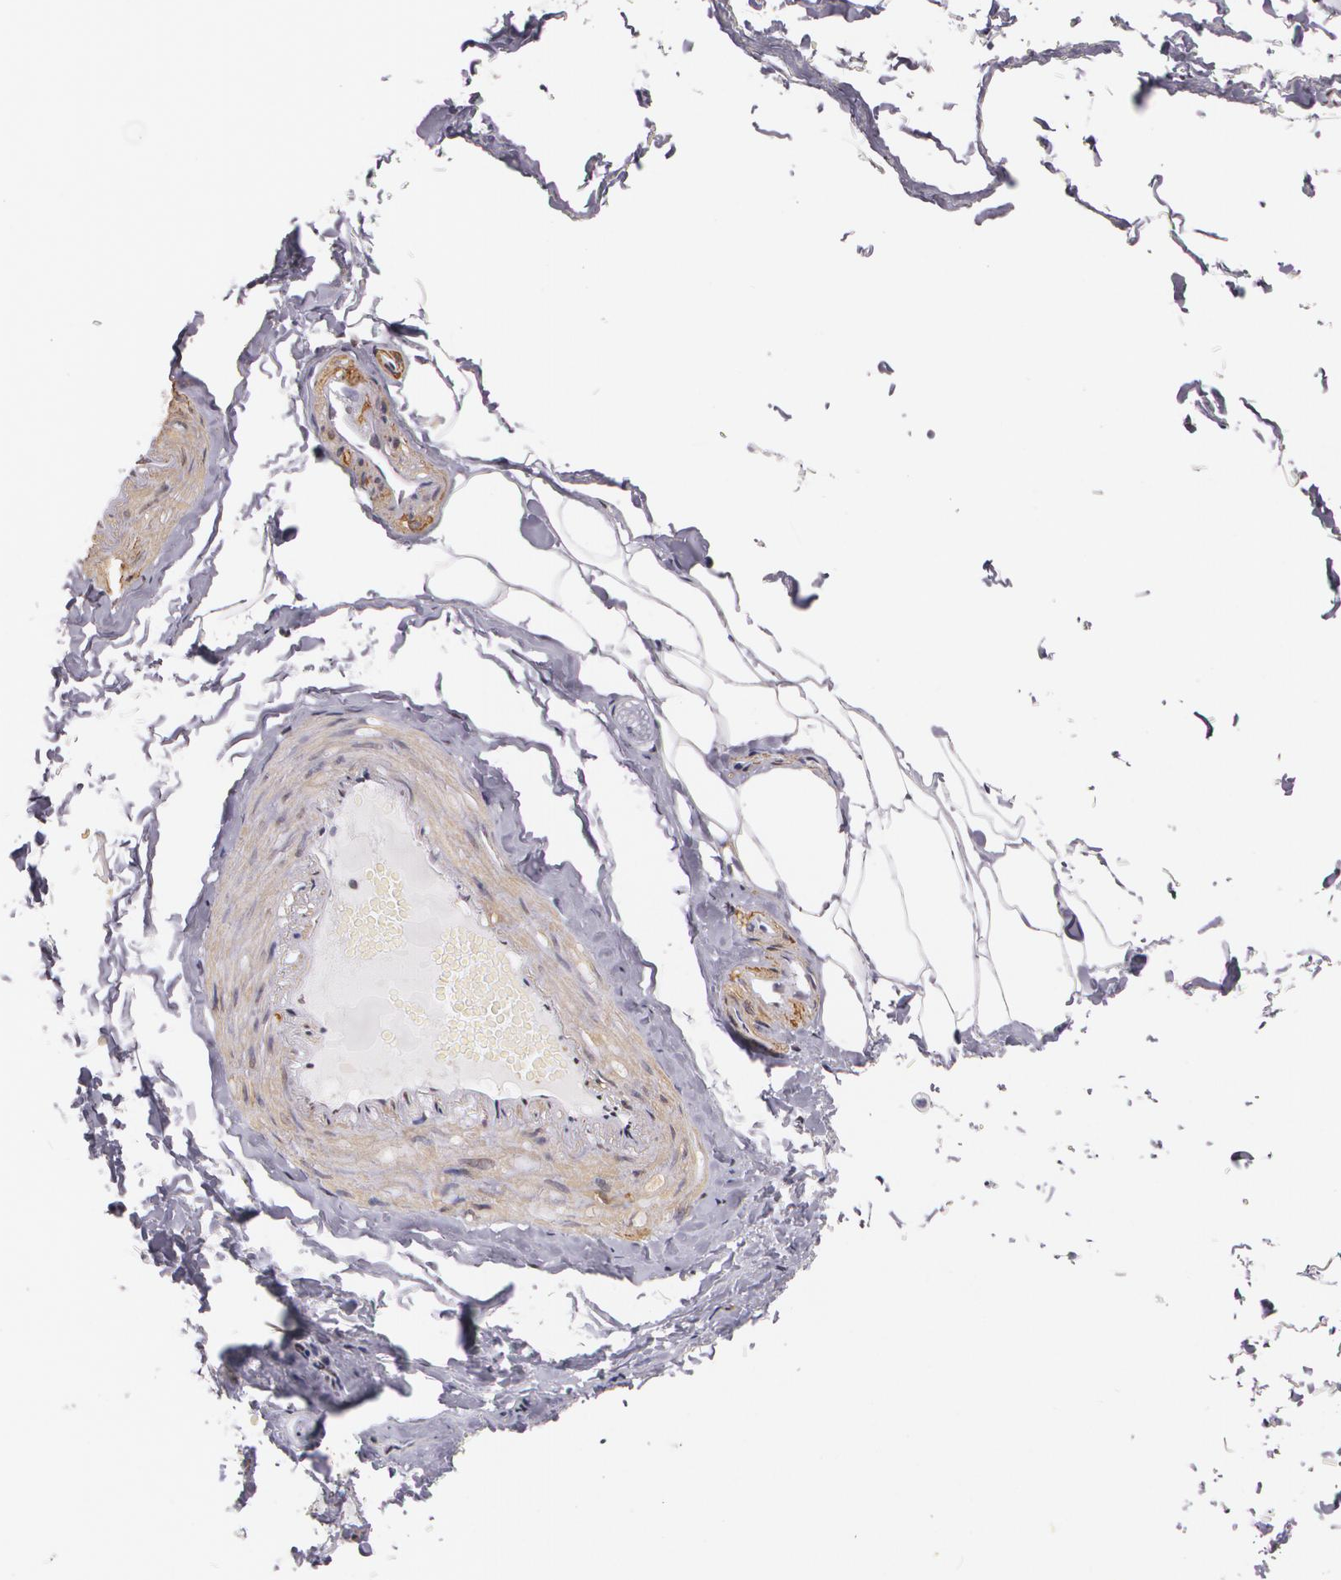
{"staining": {"intensity": "negative", "quantity": "none", "location": "none"}, "tissue": "adipose tissue", "cell_type": "Adipocytes", "image_type": "normal", "snomed": [{"axis": "morphology", "description": "Normal tissue, NOS"}, {"axis": "topography", "description": "Soft tissue"}, {"axis": "topography", "description": "Peripheral nerve tissue"}], "caption": "Immunohistochemistry (IHC) of benign human adipose tissue displays no expression in adipocytes.", "gene": "VAMP1", "patient": {"sex": "female", "age": 68}}